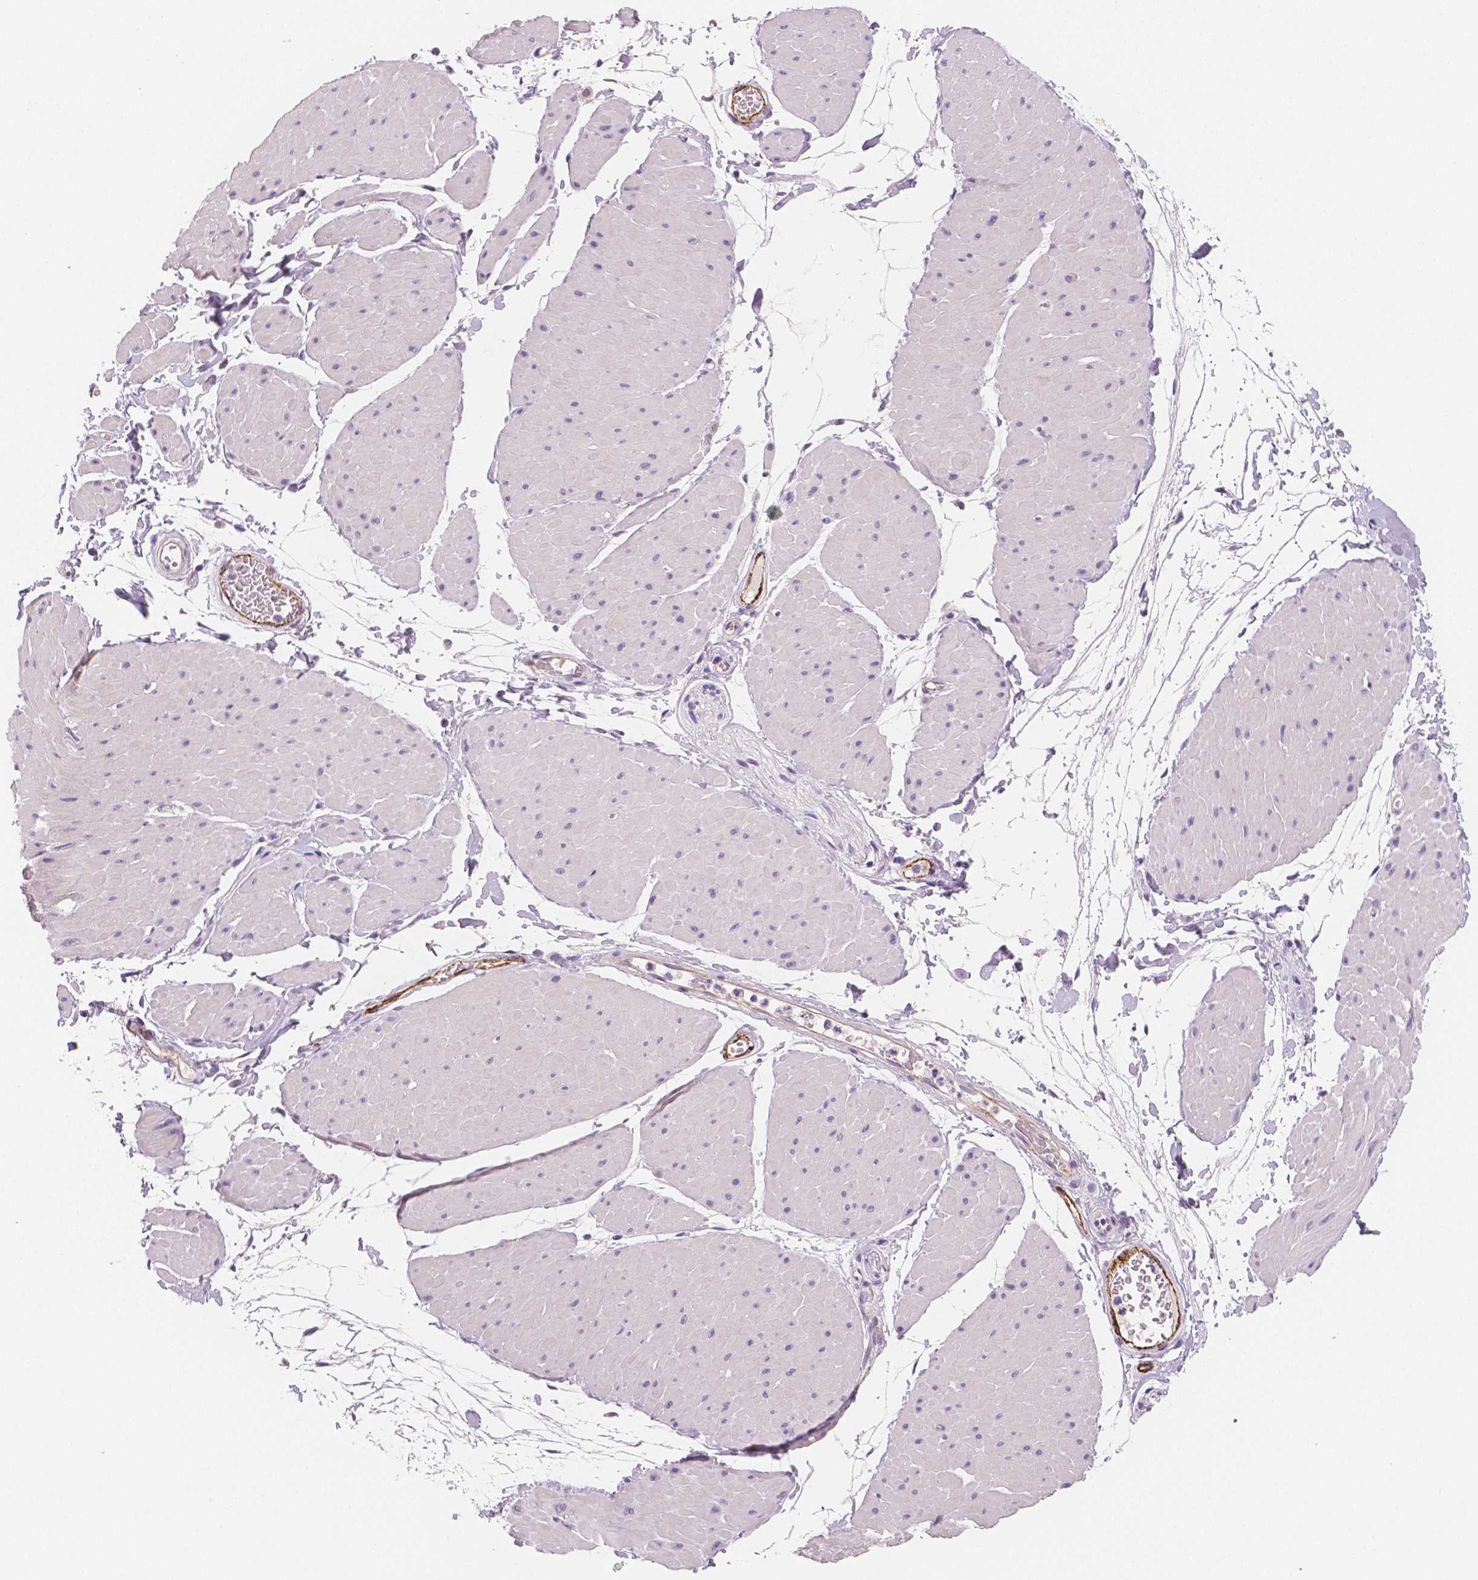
{"staining": {"intensity": "negative", "quantity": "none", "location": "none"}, "tissue": "adipose tissue", "cell_type": "Adipocytes", "image_type": "normal", "snomed": [{"axis": "morphology", "description": "Normal tissue, NOS"}, {"axis": "topography", "description": "Smooth muscle"}, {"axis": "topography", "description": "Peripheral nerve tissue"}], "caption": "This histopathology image is of normal adipose tissue stained with IHC to label a protein in brown with the nuclei are counter-stained blue. There is no positivity in adipocytes. (Stains: DAB immunohistochemistry (IHC) with hematoxylin counter stain, Microscopy: brightfield microscopy at high magnification).", "gene": "TSPAN7", "patient": {"sex": "male", "age": 58}}